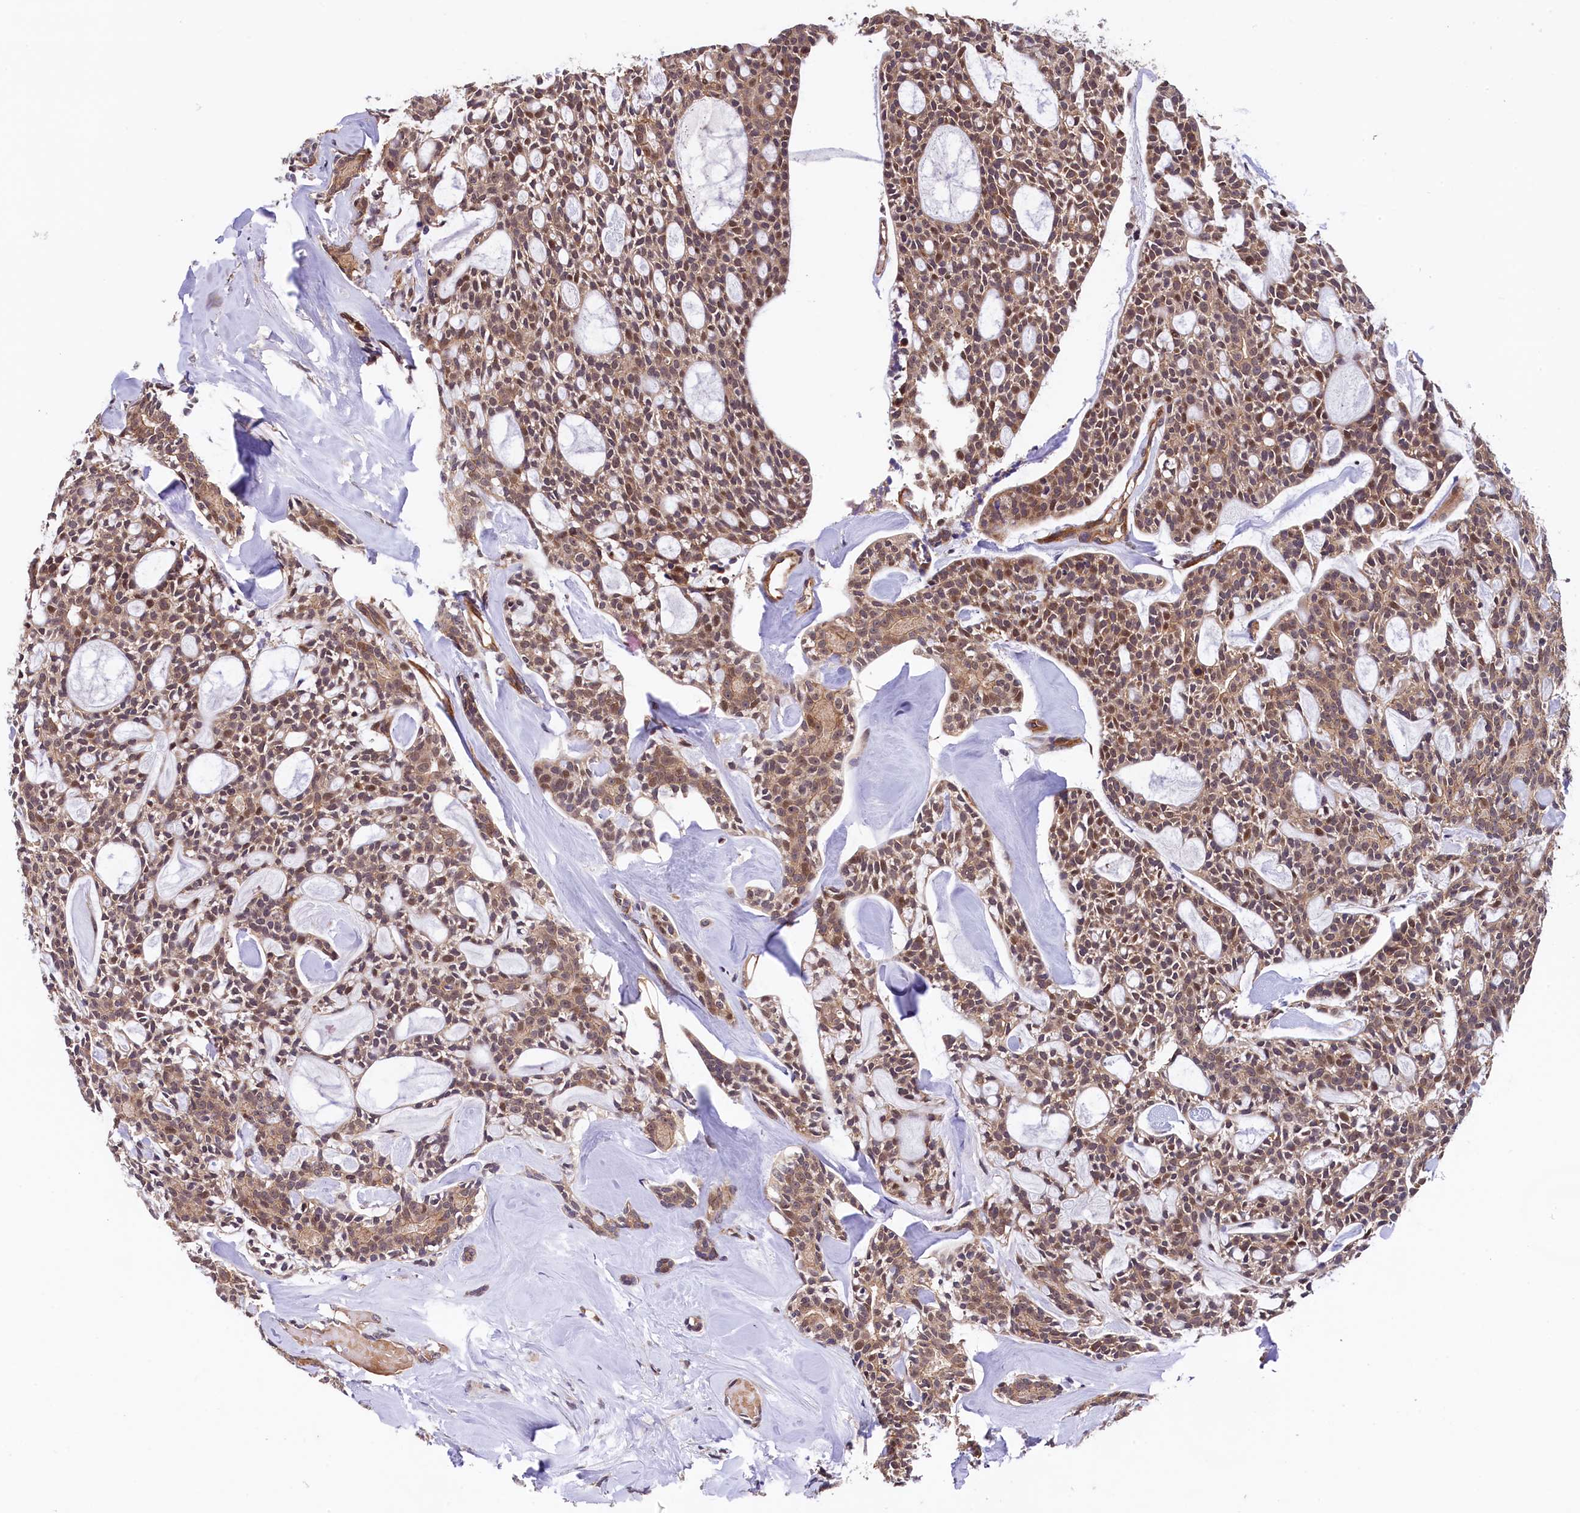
{"staining": {"intensity": "weak", "quantity": ">75%", "location": "cytoplasmic/membranous,nuclear"}, "tissue": "head and neck cancer", "cell_type": "Tumor cells", "image_type": "cancer", "snomed": [{"axis": "morphology", "description": "Adenocarcinoma, NOS"}, {"axis": "topography", "description": "Salivary gland"}, {"axis": "topography", "description": "Head-Neck"}], "caption": "Immunohistochemistry (IHC) of human head and neck cancer exhibits low levels of weak cytoplasmic/membranous and nuclear positivity in approximately >75% of tumor cells.", "gene": "ARL14EP", "patient": {"sex": "male", "age": 55}}